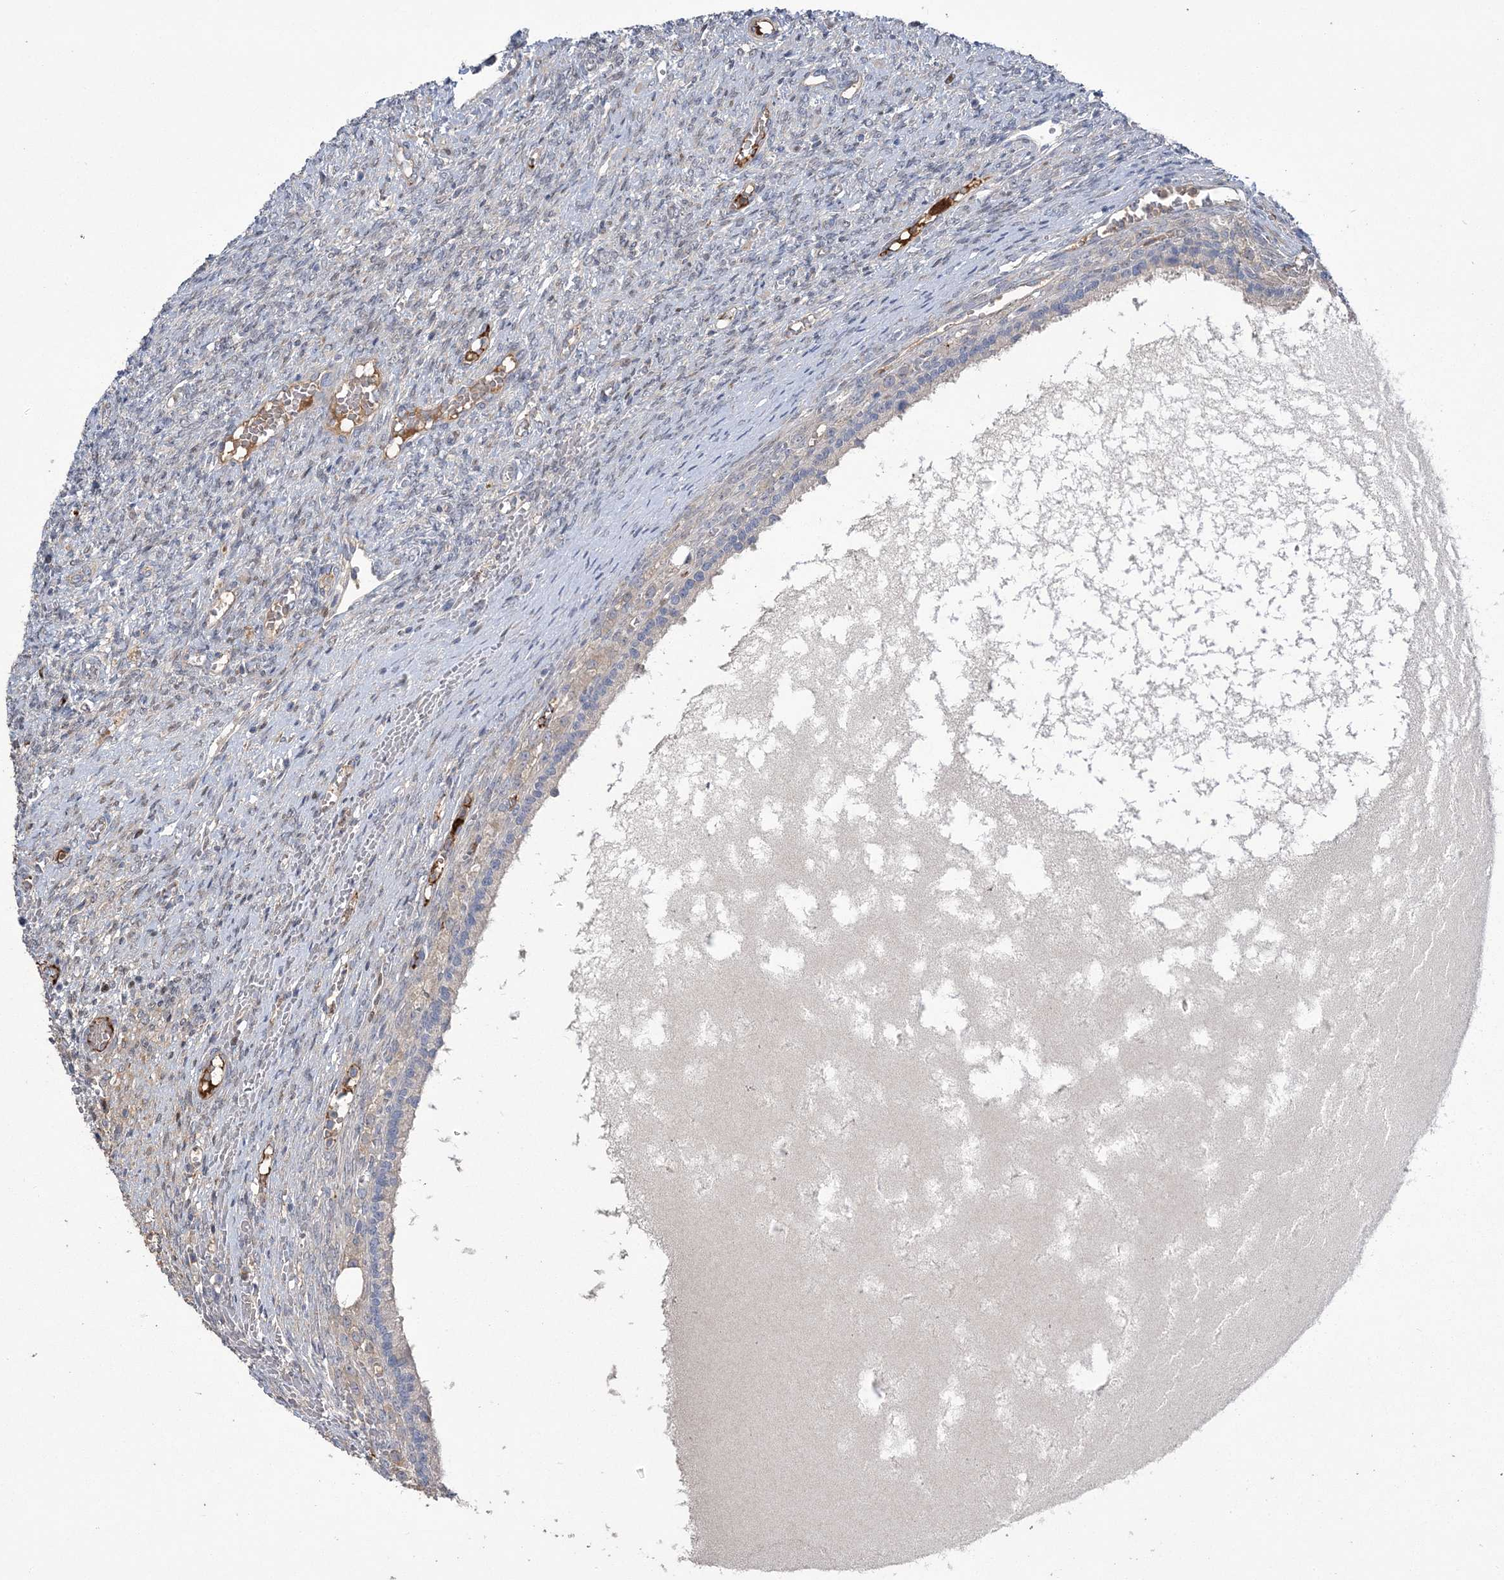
{"staining": {"intensity": "negative", "quantity": "none", "location": "none"}, "tissue": "ovary", "cell_type": "Ovarian stroma cells", "image_type": "normal", "snomed": [{"axis": "morphology", "description": "Normal tissue, NOS"}, {"axis": "topography", "description": "Ovary"}], "caption": "Ovary stained for a protein using immunohistochemistry shows no staining ovarian stroma cells.", "gene": "WBP1L", "patient": {"sex": "female", "age": 41}}